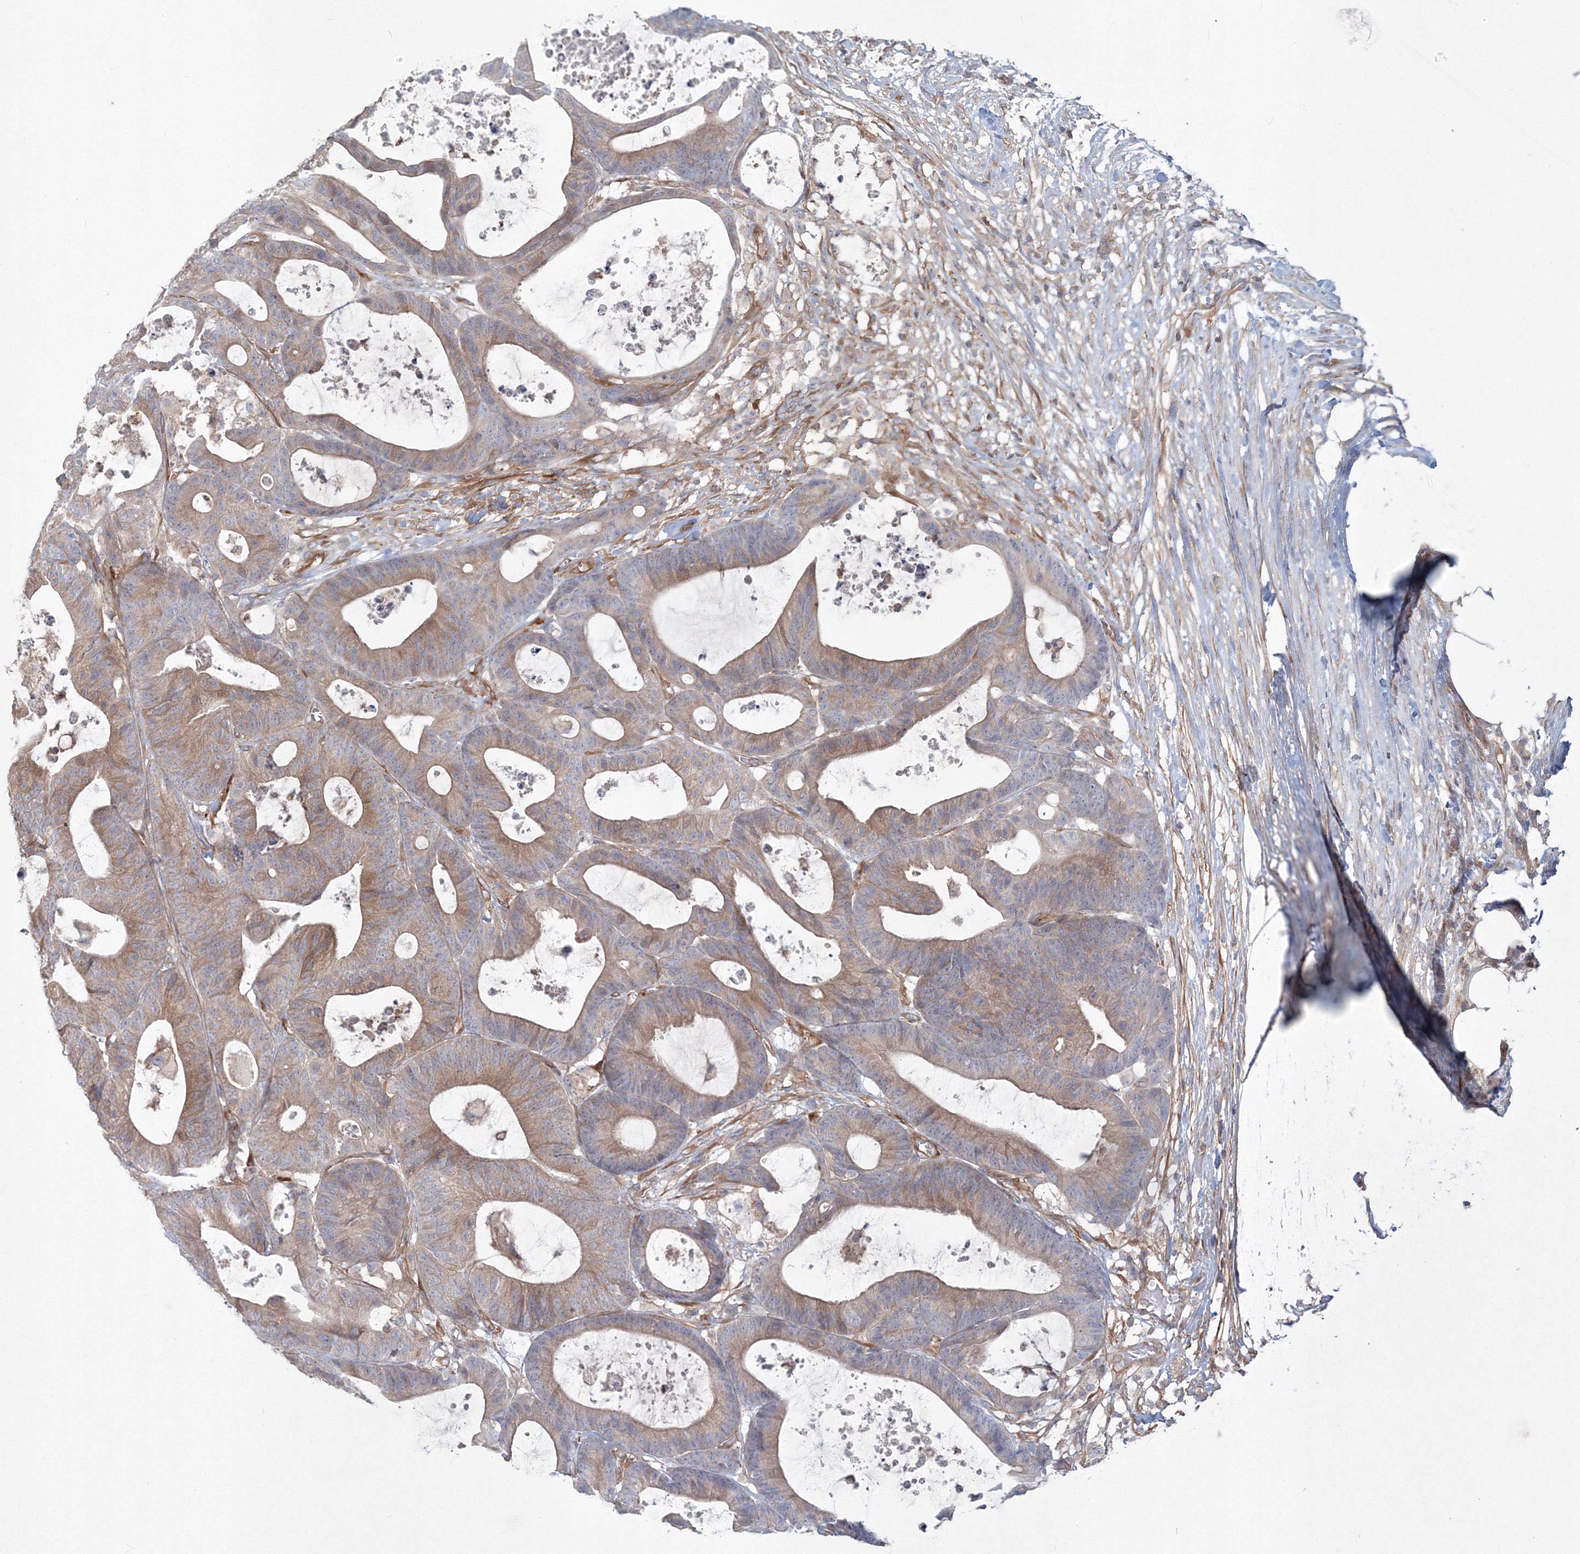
{"staining": {"intensity": "moderate", "quantity": ">75%", "location": "cytoplasmic/membranous"}, "tissue": "colorectal cancer", "cell_type": "Tumor cells", "image_type": "cancer", "snomed": [{"axis": "morphology", "description": "Adenocarcinoma, NOS"}, {"axis": "topography", "description": "Colon"}], "caption": "Moderate cytoplasmic/membranous positivity for a protein is identified in approximately >75% of tumor cells of colorectal cancer using immunohistochemistry.", "gene": "SH3PXD2A", "patient": {"sex": "female", "age": 84}}